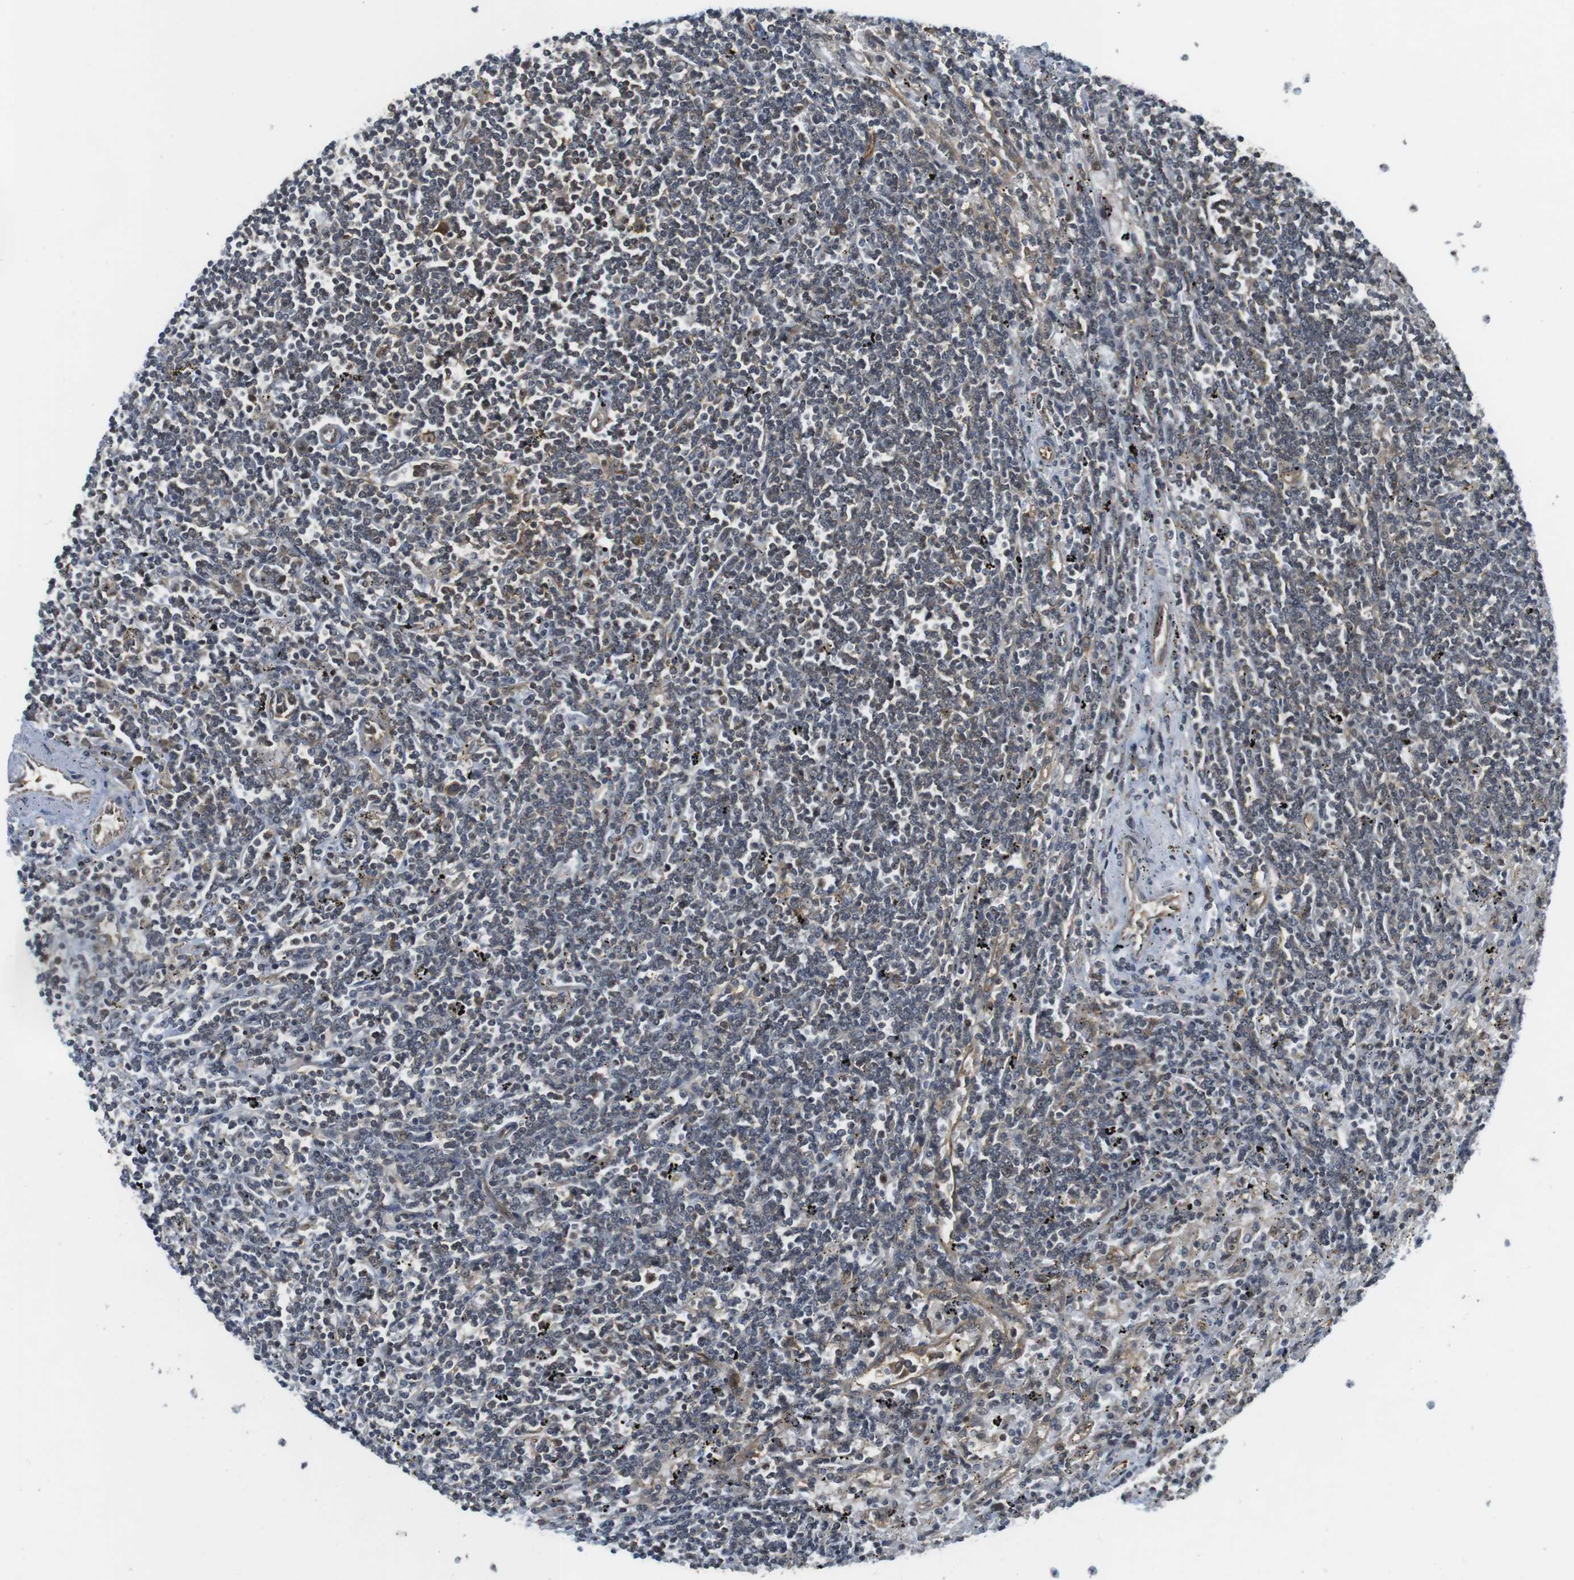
{"staining": {"intensity": "weak", "quantity": "25%-75%", "location": "cytoplasmic/membranous"}, "tissue": "lymphoma", "cell_type": "Tumor cells", "image_type": "cancer", "snomed": [{"axis": "morphology", "description": "Malignant lymphoma, non-Hodgkin's type, Low grade"}, {"axis": "topography", "description": "Spleen"}], "caption": "Immunohistochemical staining of malignant lymphoma, non-Hodgkin's type (low-grade) demonstrates low levels of weak cytoplasmic/membranous staining in approximately 25%-75% of tumor cells.", "gene": "CC2D1A", "patient": {"sex": "male", "age": 76}}